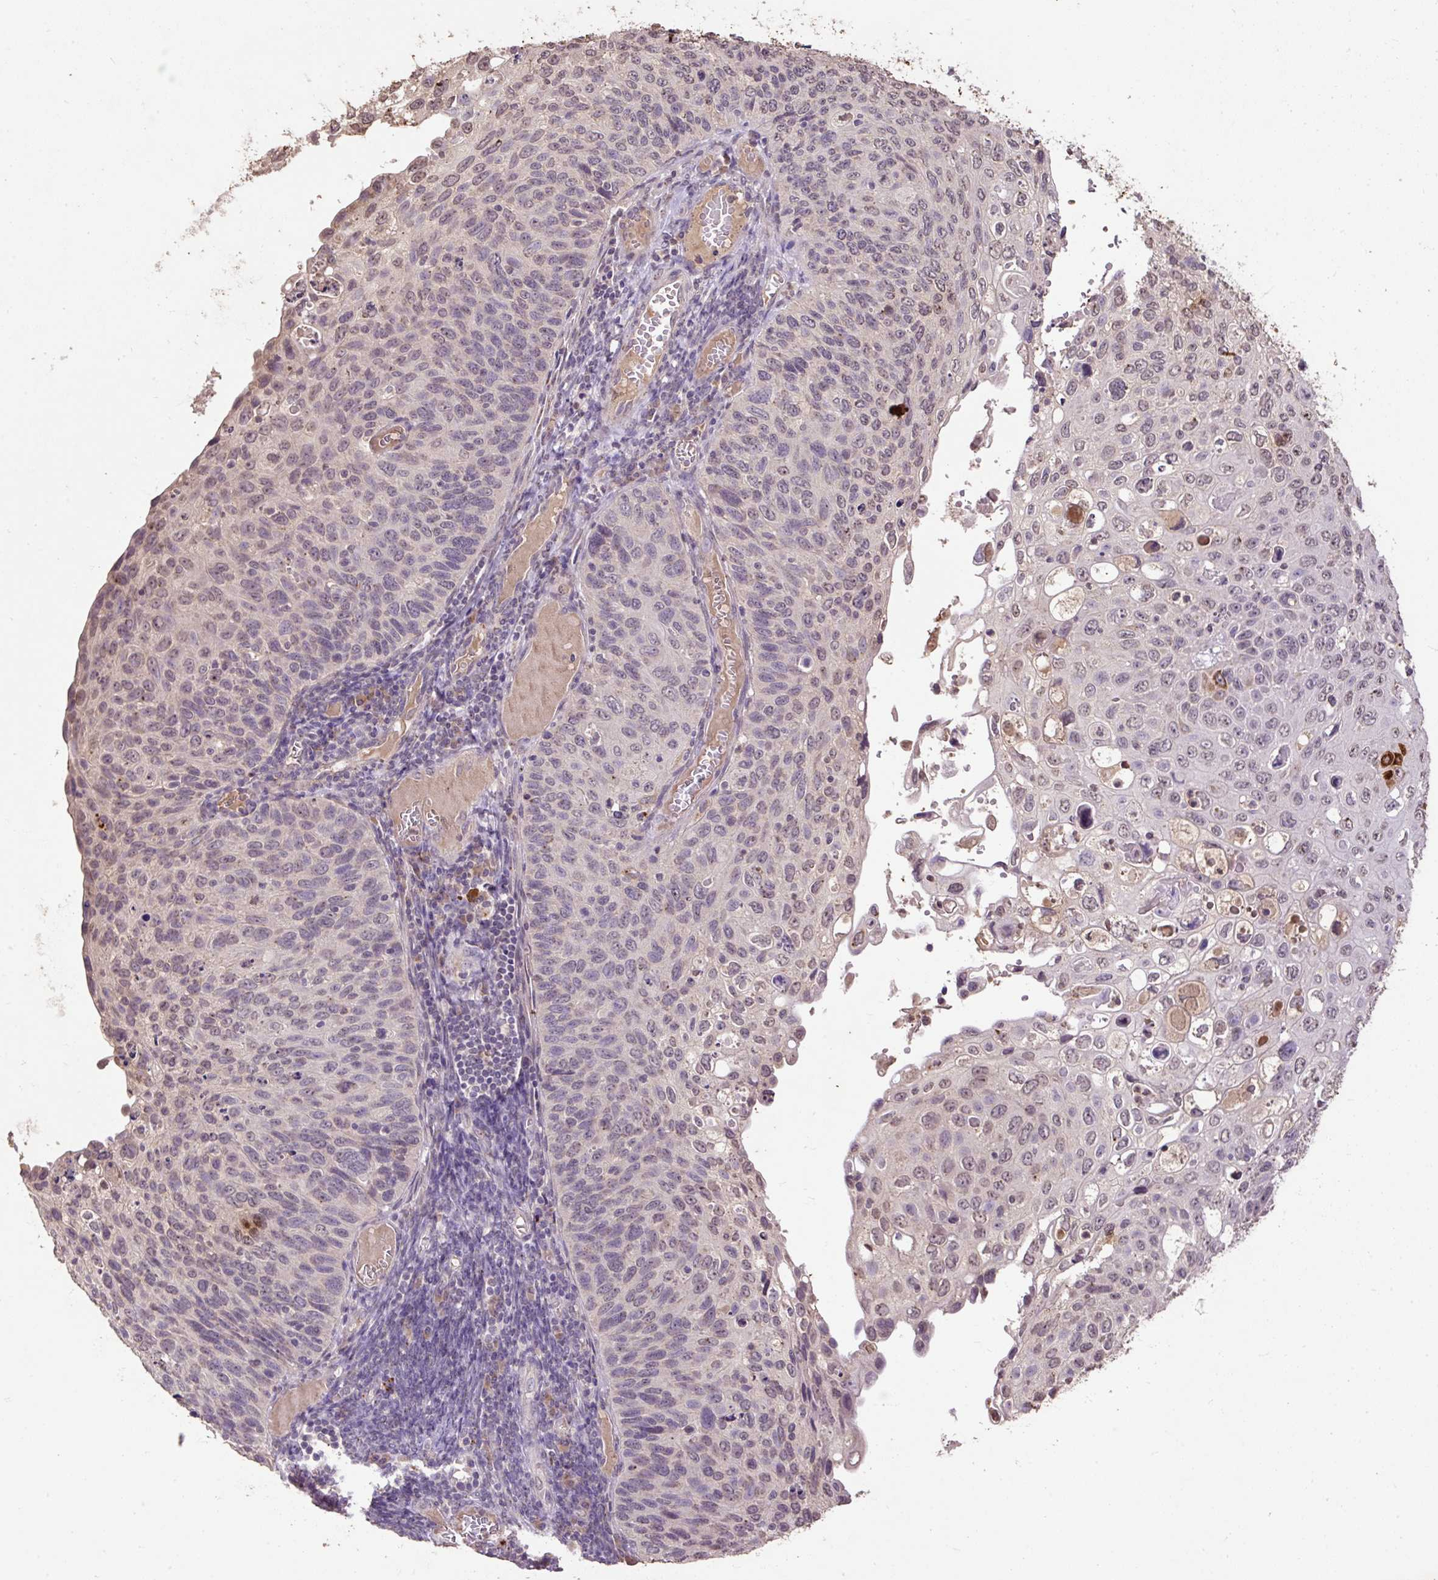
{"staining": {"intensity": "weak", "quantity": "<25%", "location": "nuclear"}, "tissue": "cervical cancer", "cell_type": "Tumor cells", "image_type": "cancer", "snomed": [{"axis": "morphology", "description": "Squamous cell carcinoma, NOS"}, {"axis": "topography", "description": "Cervix"}], "caption": "Histopathology image shows no protein staining in tumor cells of cervical cancer tissue. (Immunohistochemistry (ihc), brightfield microscopy, high magnification).", "gene": "LRTM2", "patient": {"sex": "female", "age": 70}}